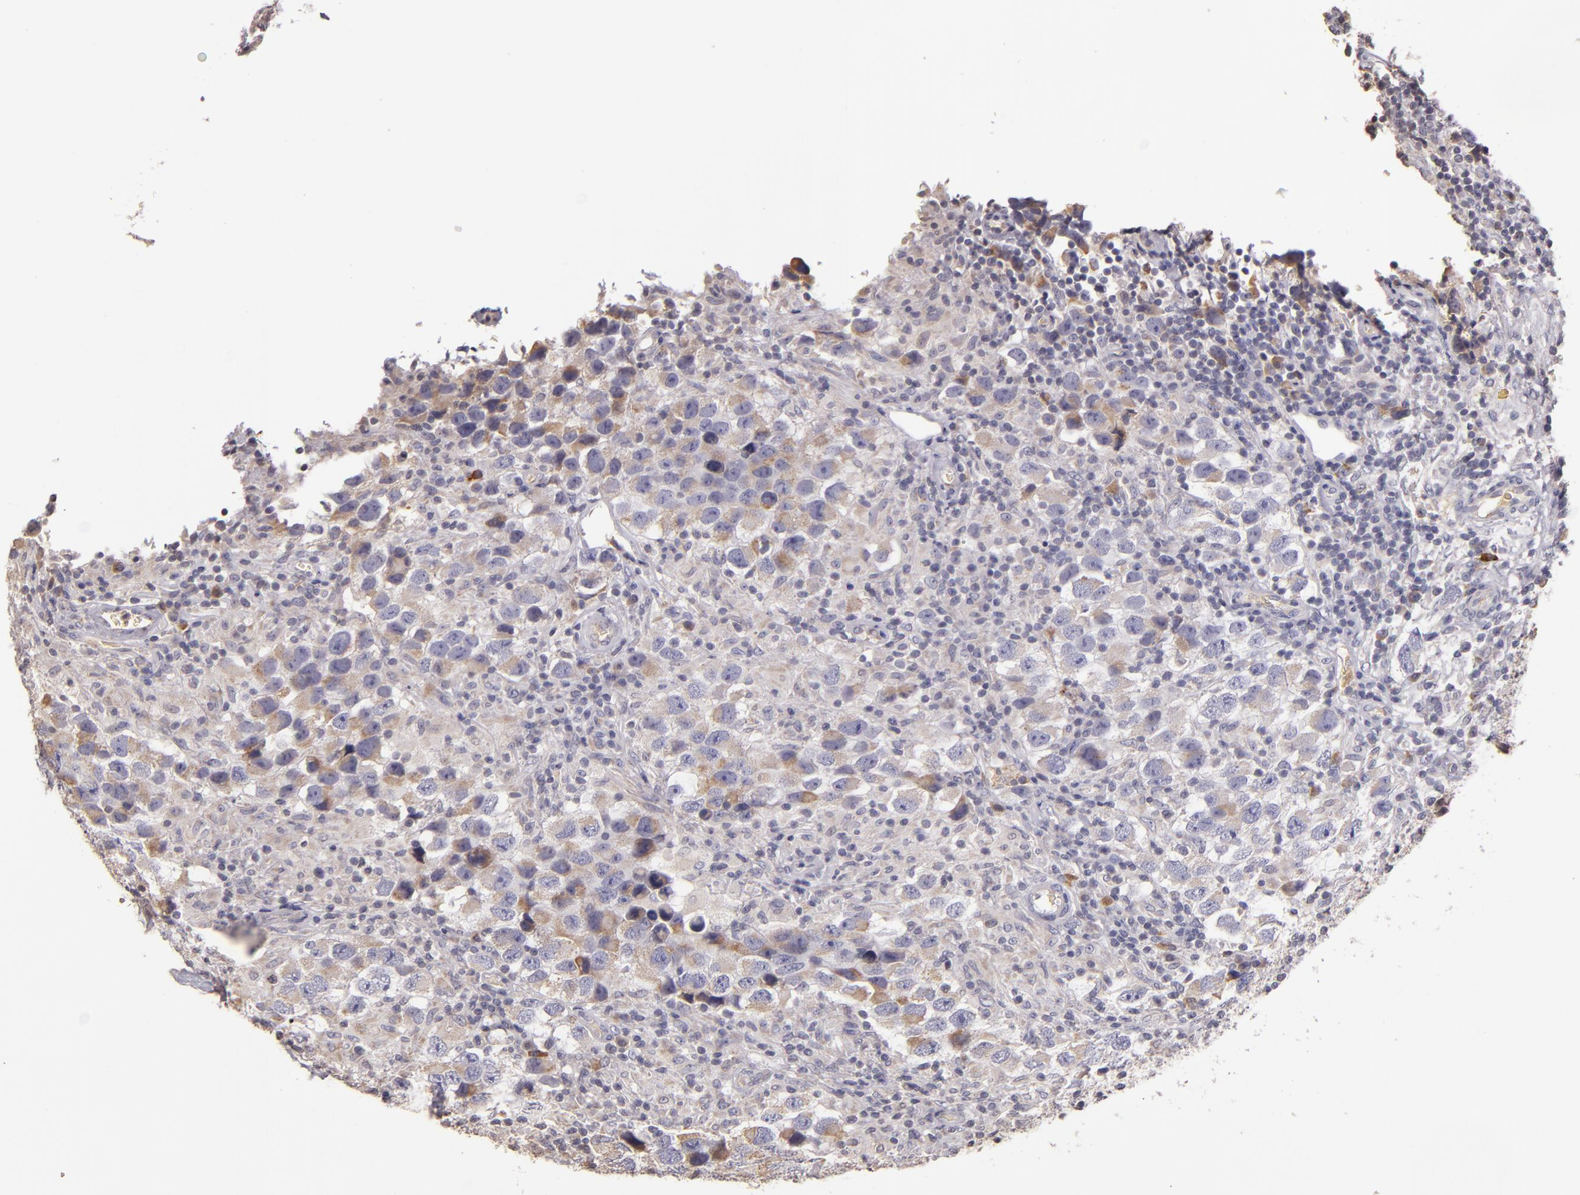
{"staining": {"intensity": "weak", "quantity": "25%-75%", "location": "cytoplasmic/membranous"}, "tissue": "testis cancer", "cell_type": "Tumor cells", "image_type": "cancer", "snomed": [{"axis": "morphology", "description": "Carcinoma, Embryonal, NOS"}, {"axis": "topography", "description": "Testis"}], "caption": "Immunohistochemistry (IHC) histopathology image of embryonal carcinoma (testis) stained for a protein (brown), which demonstrates low levels of weak cytoplasmic/membranous staining in approximately 25%-75% of tumor cells.", "gene": "ABL1", "patient": {"sex": "male", "age": 21}}